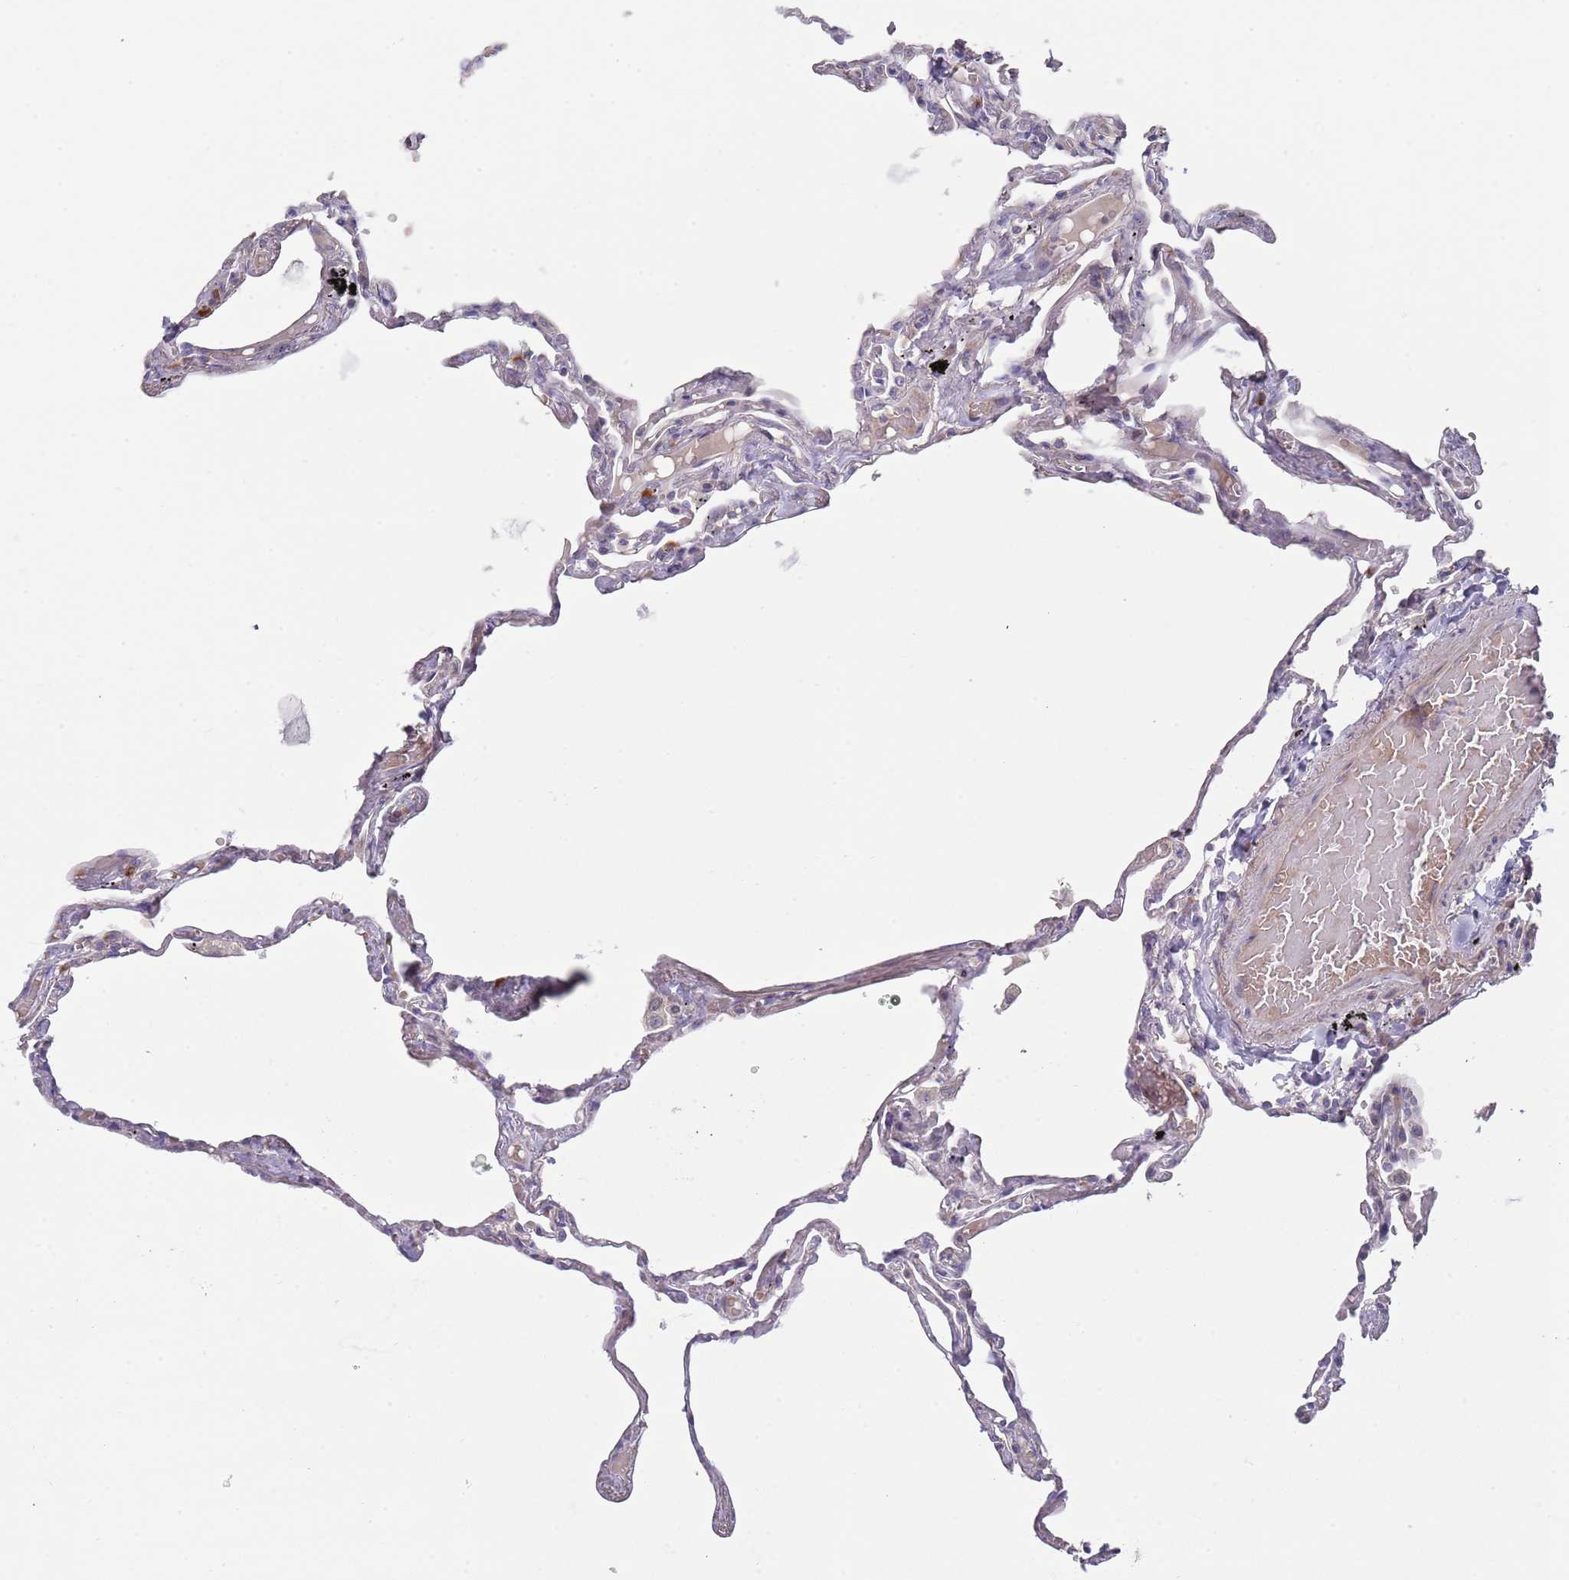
{"staining": {"intensity": "negative", "quantity": "none", "location": "none"}, "tissue": "lung", "cell_type": "Alveolar cells", "image_type": "normal", "snomed": [{"axis": "morphology", "description": "Normal tissue, NOS"}, {"axis": "topography", "description": "Lung"}], "caption": "A high-resolution photomicrograph shows immunohistochemistry (IHC) staining of benign lung, which exhibits no significant staining in alveolar cells.", "gene": "PRAC1", "patient": {"sex": "female", "age": 67}}